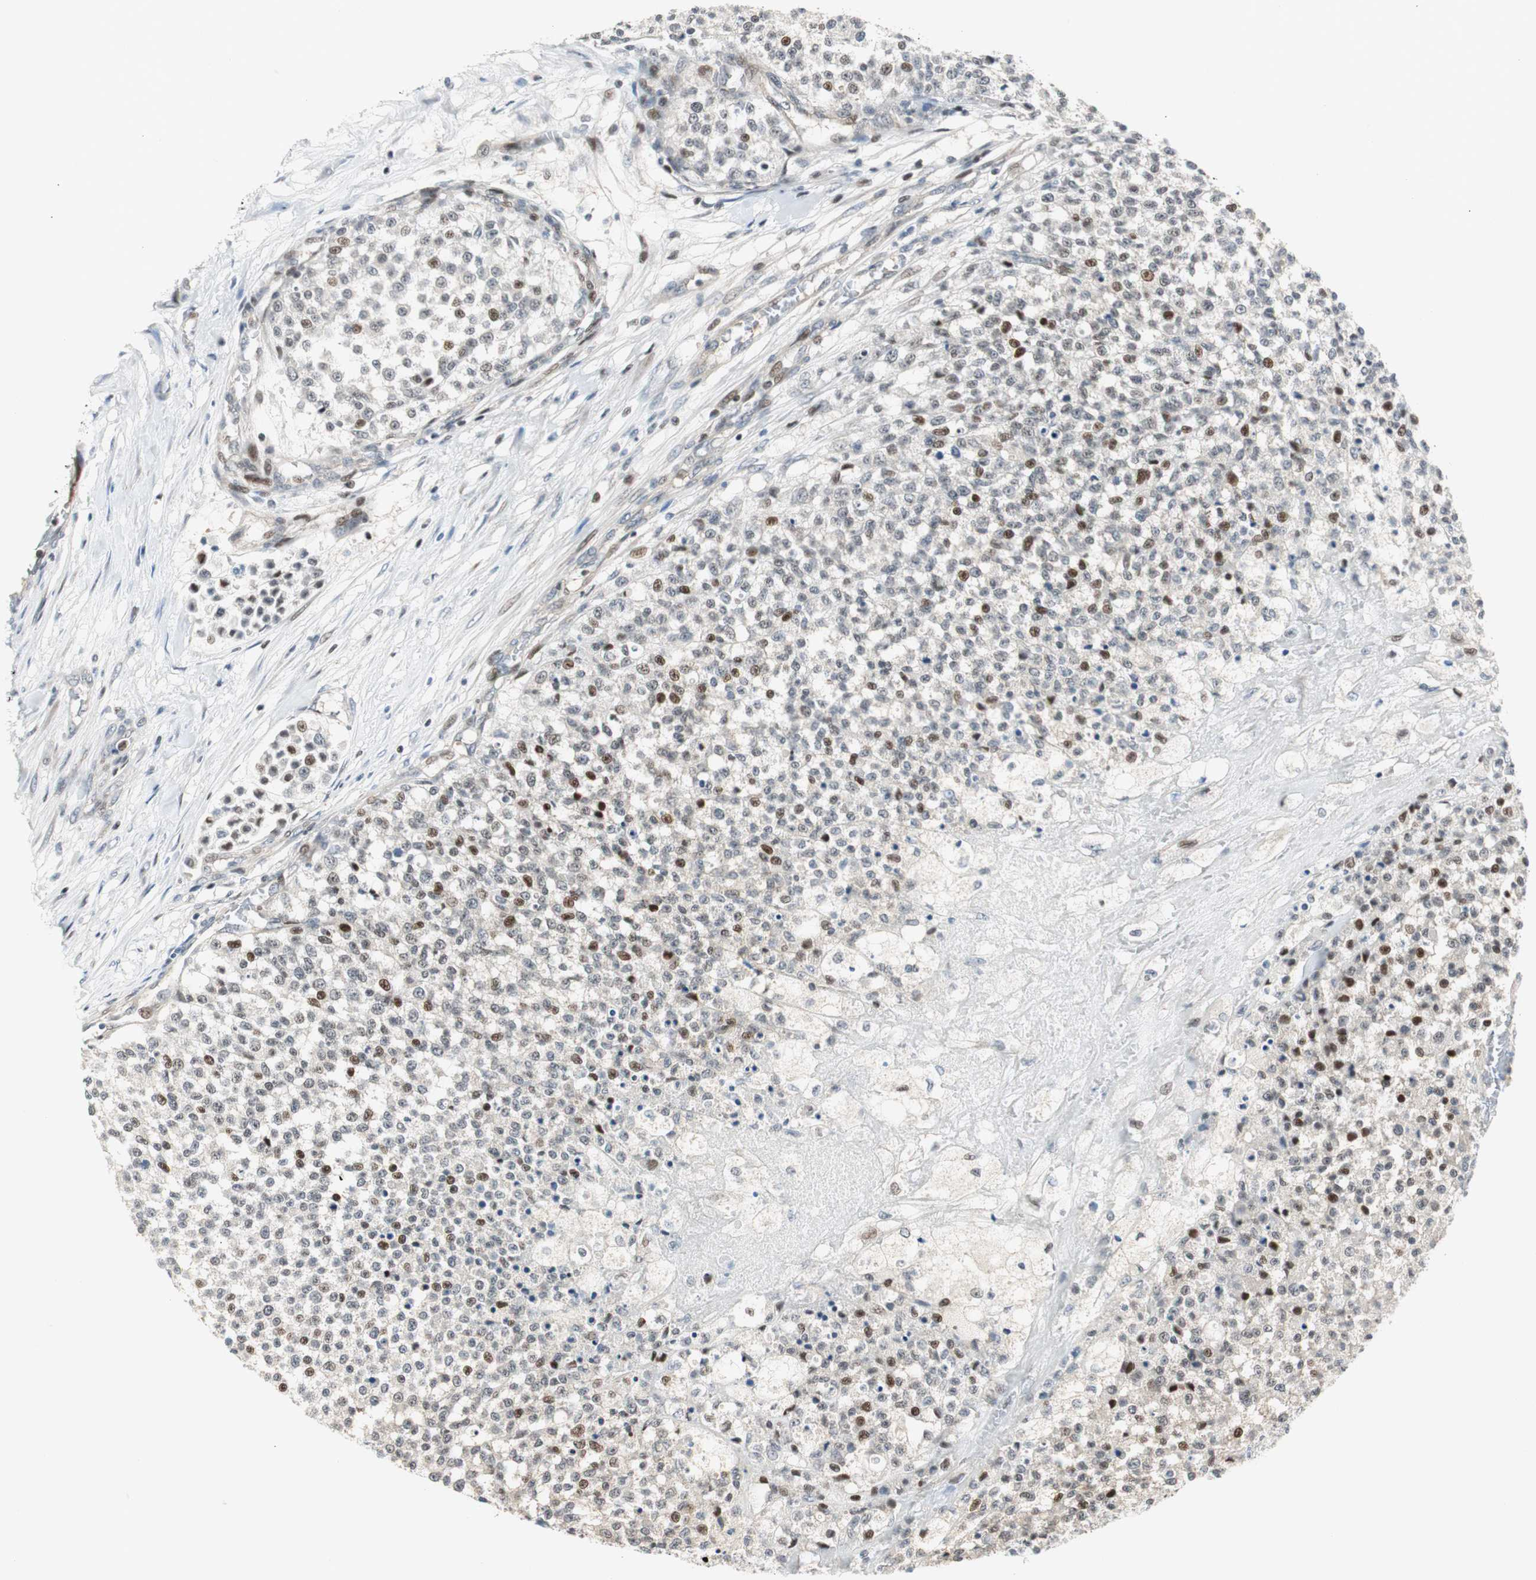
{"staining": {"intensity": "moderate", "quantity": "<25%", "location": "nuclear"}, "tissue": "testis cancer", "cell_type": "Tumor cells", "image_type": "cancer", "snomed": [{"axis": "morphology", "description": "Seminoma, NOS"}, {"axis": "topography", "description": "Testis"}], "caption": "Brown immunohistochemical staining in testis seminoma exhibits moderate nuclear expression in about <25% of tumor cells.", "gene": "RAD1", "patient": {"sex": "male", "age": 59}}